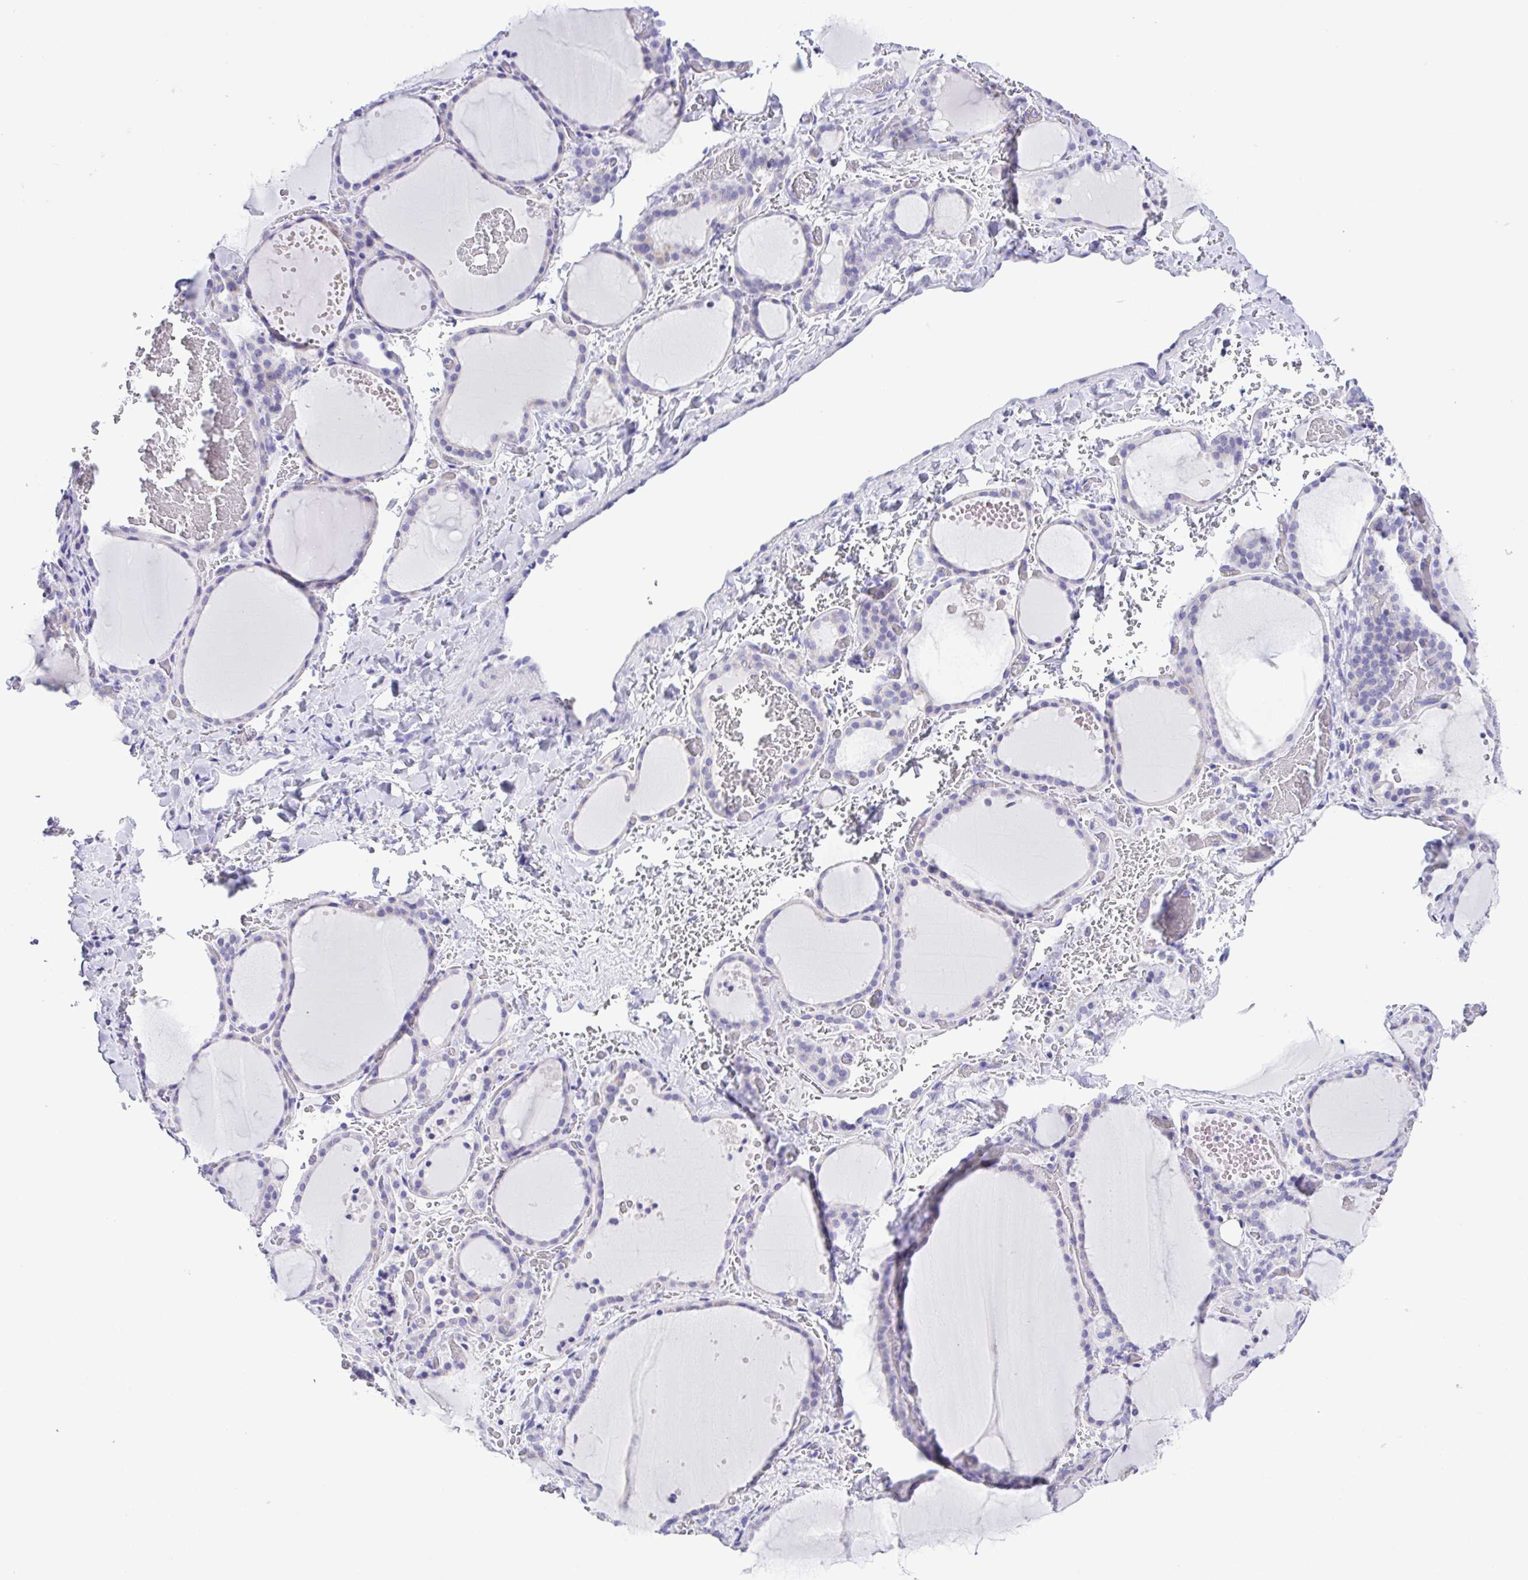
{"staining": {"intensity": "negative", "quantity": "none", "location": "none"}, "tissue": "thyroid gland", "cell_type": "Glandular cells", "image_type": "normal", "snomed": [{"axis": "morphology", "description": "Normal tissue, NOS"}, {"axis": "topography", "description": "Thyroid gland"}], "caption": "Normal thyroid gland was stained to show a protein in brown. There is no significant positivity in glandular cells. (Brightfield microscopy of DAB (3,3'-diaminobenzidine) immunohistochemistry (IHC) at high magnification).", "gene": "CD72", "patient": {"sex": "female", "age": 36}}